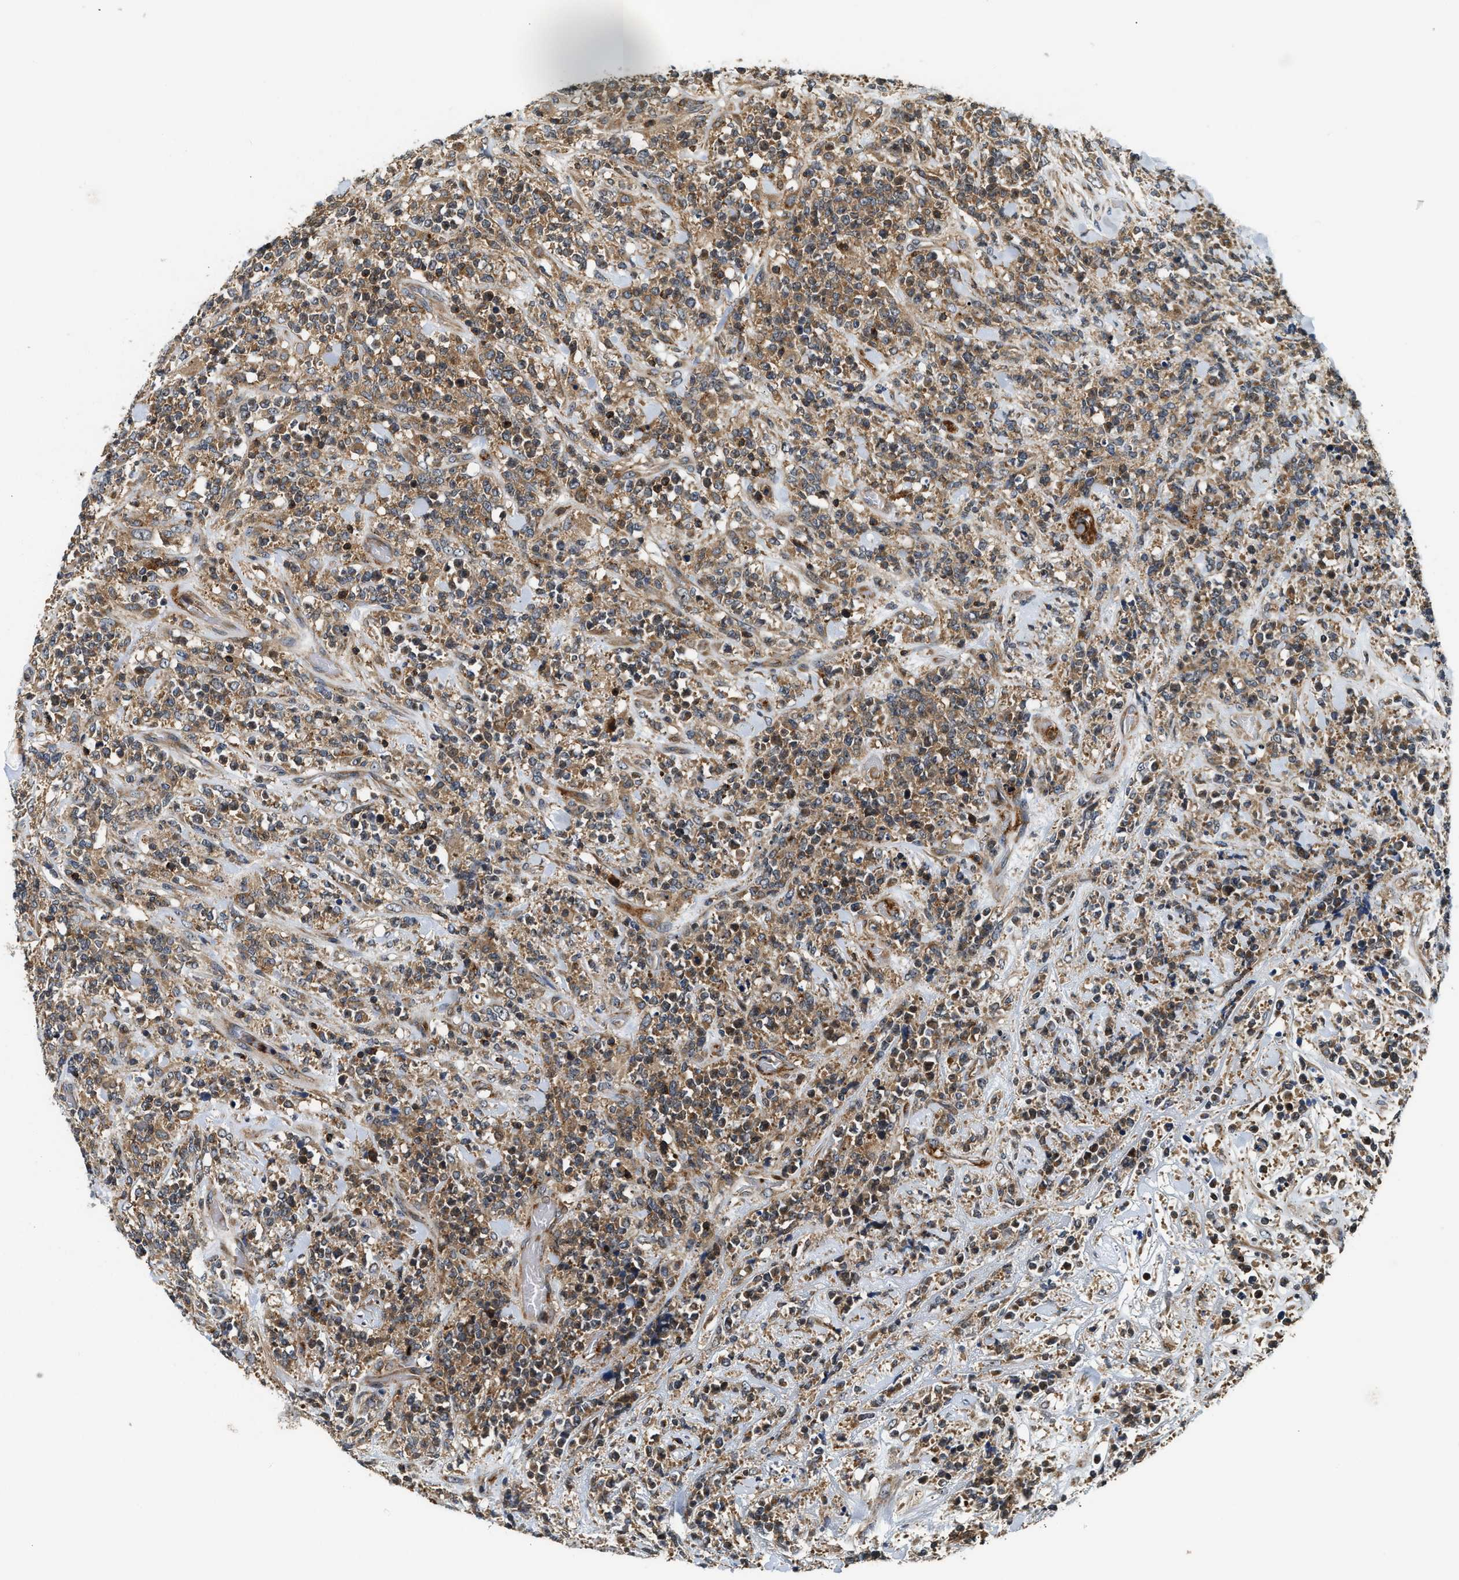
{"staining": {"intensity": "moderate", "quantity": ">75%", "location": "cytoplasmic/membranous"}, "tissue": "lymphoma", "cell_type": "Tumor cells", "image_type": "cancer", "snomed": [{"axis": "morphology", "description": "Malignant lymphoma, non-Hodgkin's type, High grade"}, {"axis": "topography", "description": "Soft tissue"}], "caption": "A brown stain shows moderate cytoplasmic/membranous staining of a protein in human lymphoma tumor cells. (Stains: DAB (3,3'-diaminobenzidine) in brown, nuclei in blue, Microscopy: brightfield microscopy at high magnification).", "gene": "SNX5", "patient": {"sex": "male", "age": 18}}